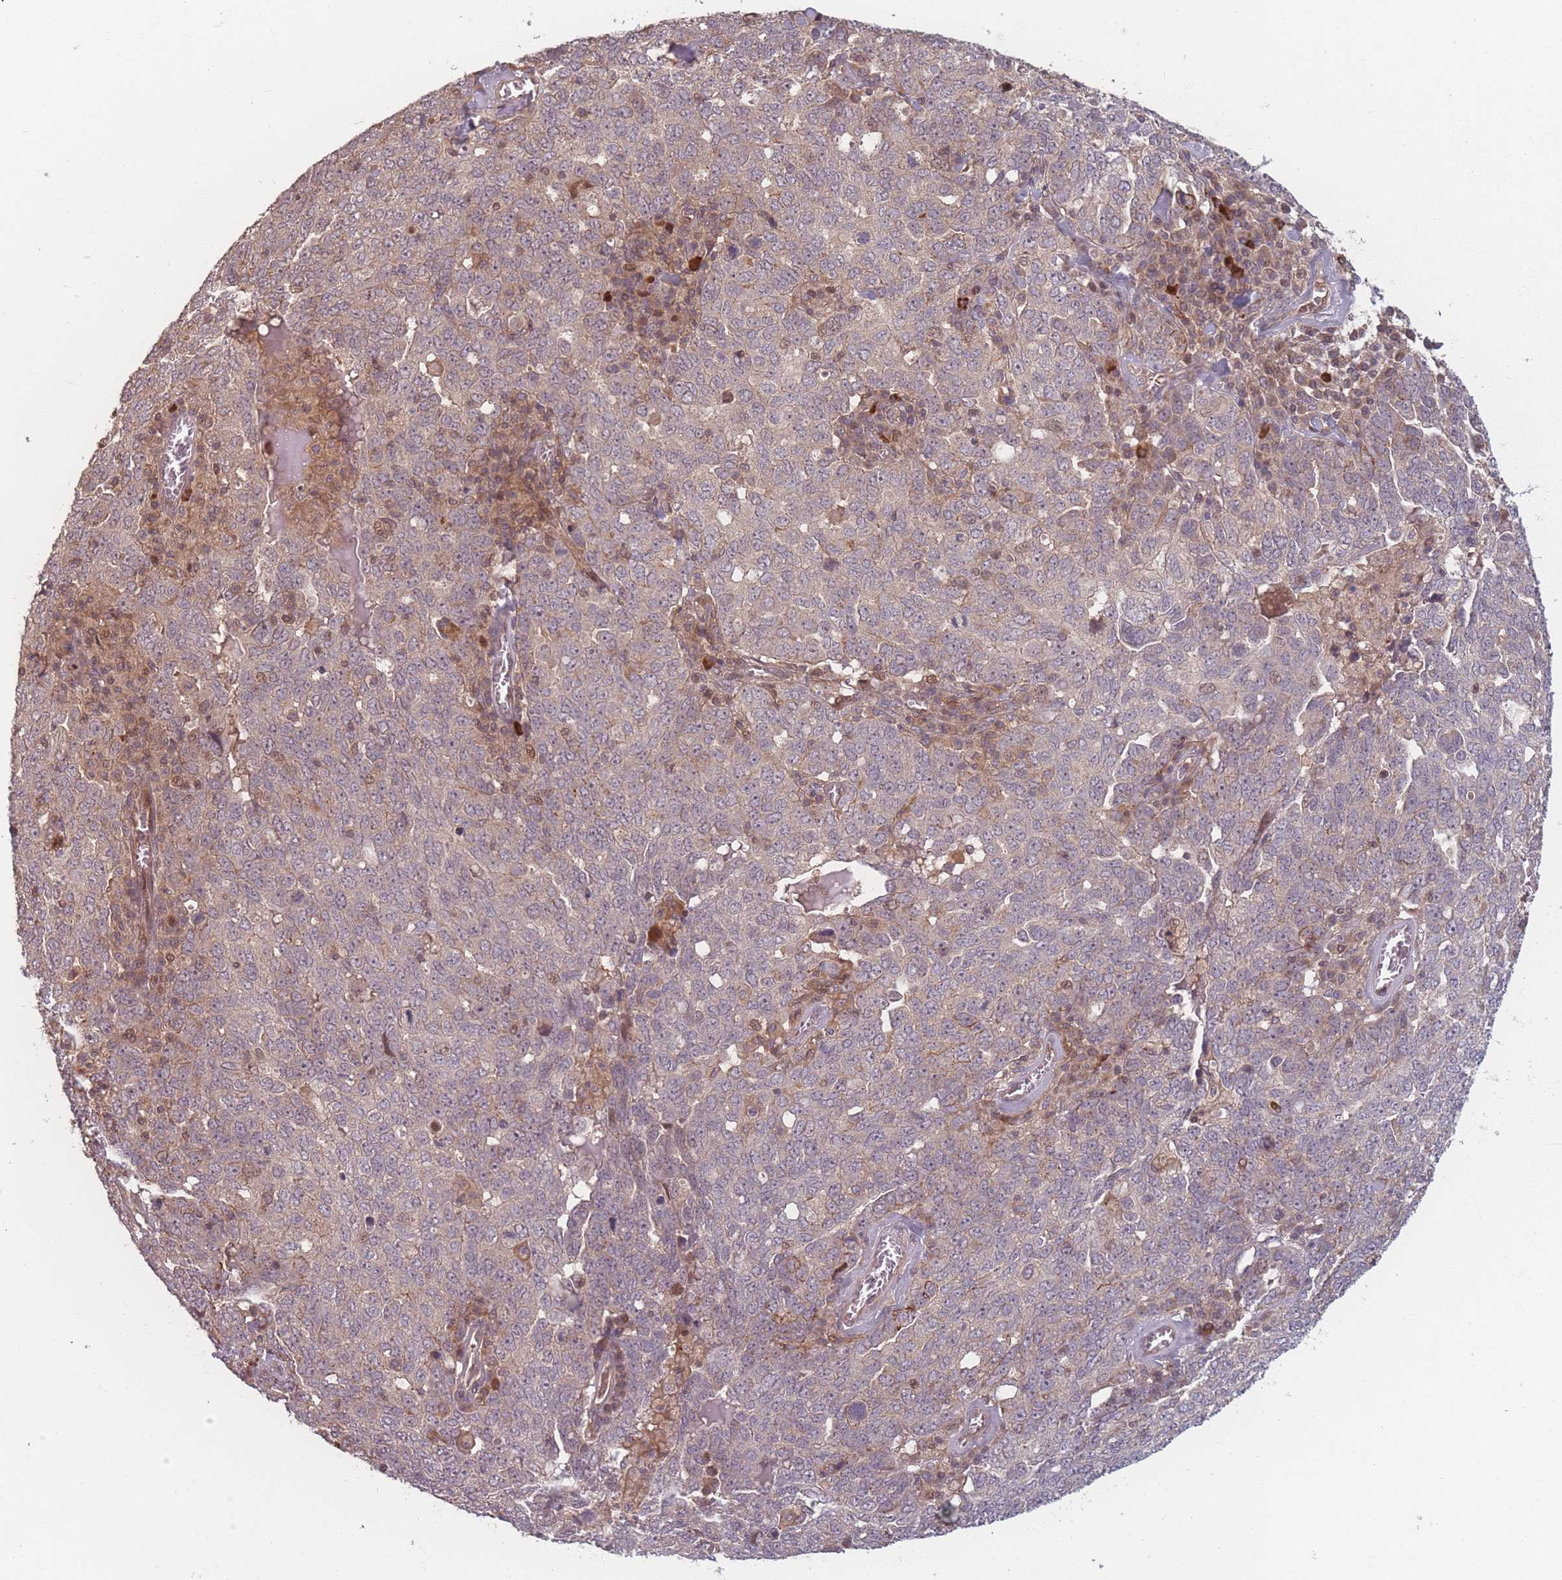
{"staining": {"intensity": "weak", "quantity": ">75%", "location": "cytoplasmic/membranous"}, "tissue": "ovarian cancer", "cell_type": "Tumor cells", "image_type": "cancer", "snomed": [{"axis": "morphology", "description": "Carcinoma, endometroid"}, {"axis": "topography", "description": "Ovary"}], "caption": "Ovarian endometroid carcinoma tissue displays weak cytoplasmic/membranous staining in about >75% of tumor cells", "gene": "HAGH", "patient": {"sex": "female", "age": 62}}